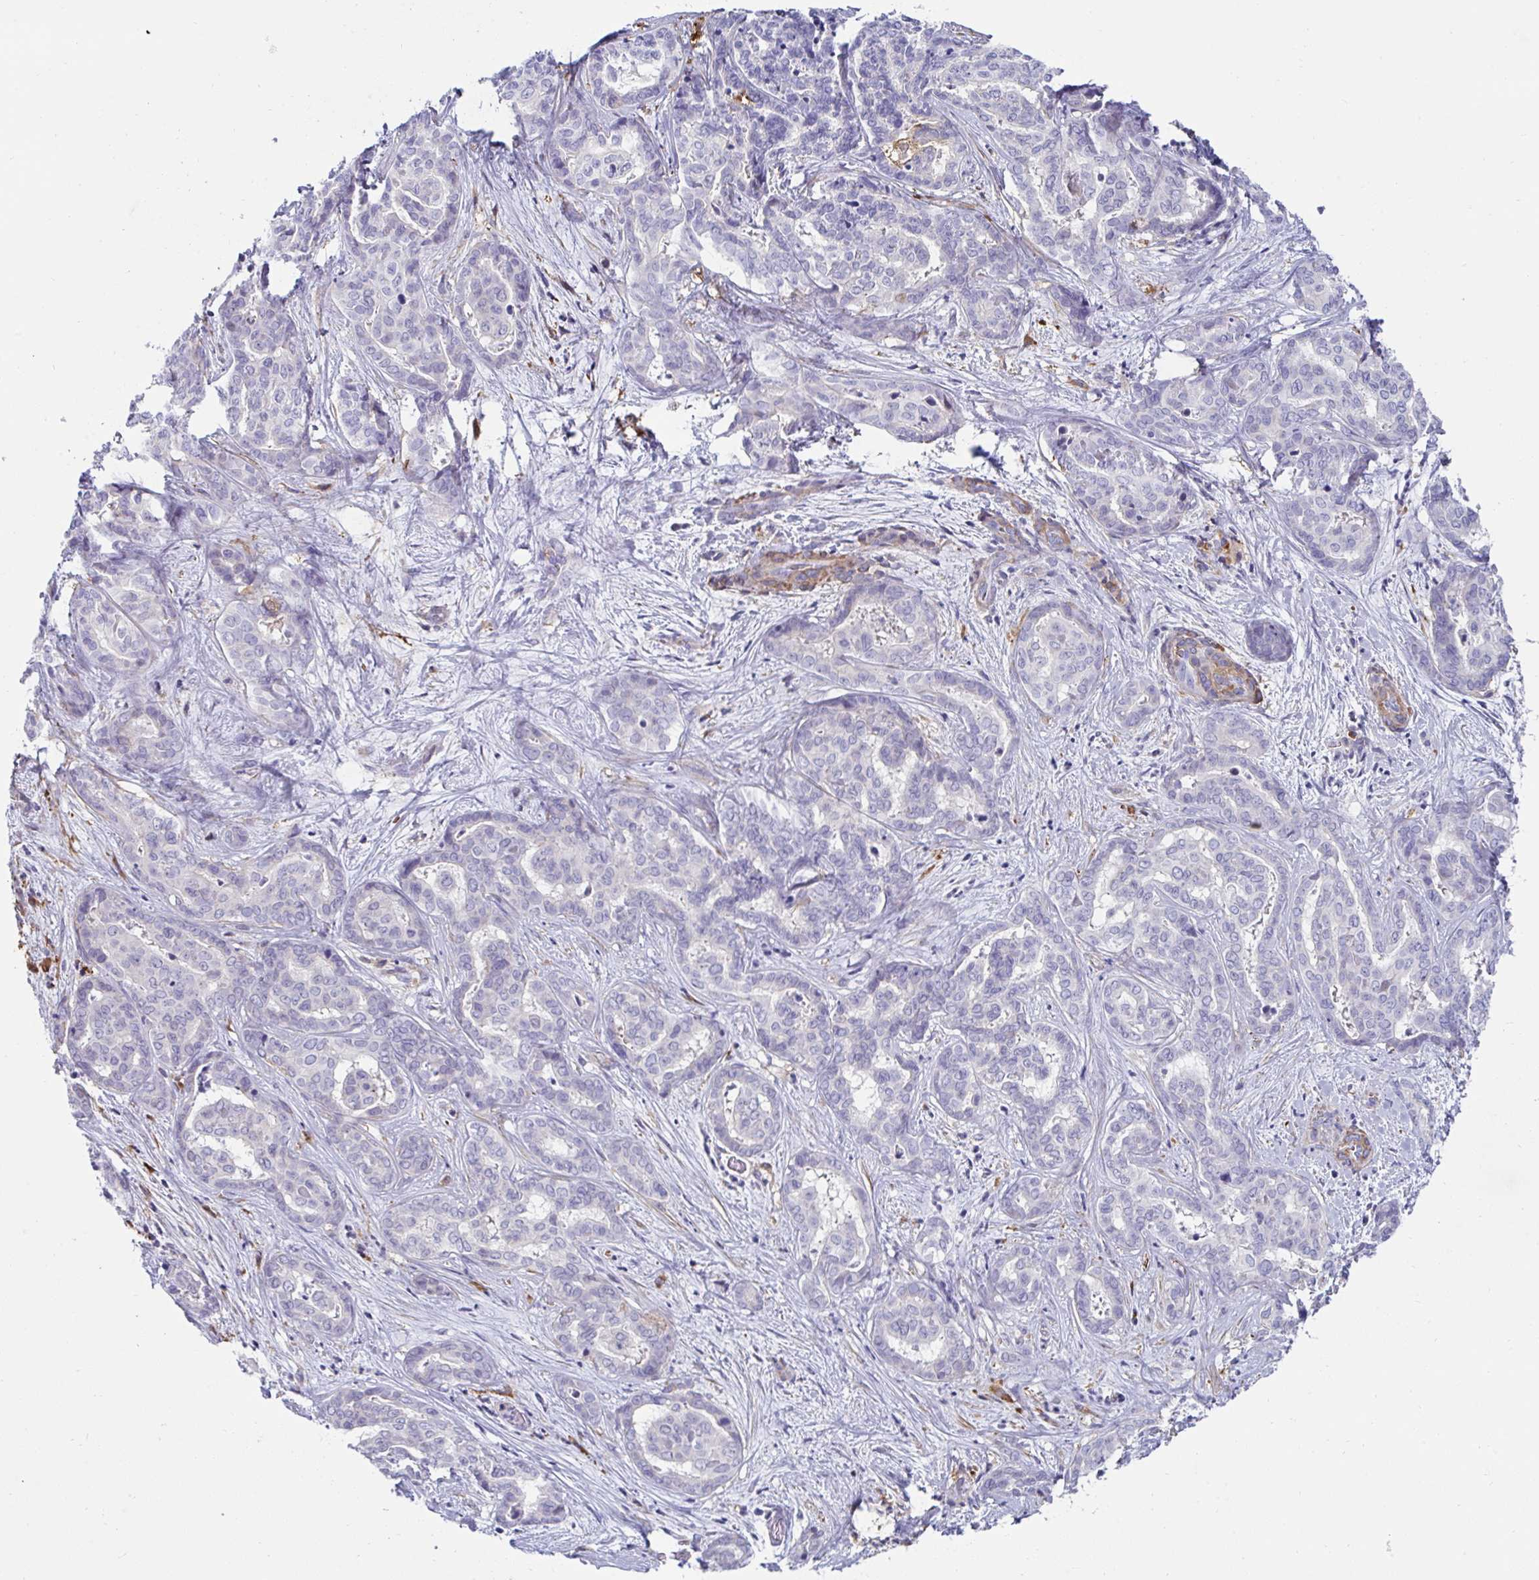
{"staining": {"intensity": "negative", "quantity": "none", "location": "none"}, "tissue": "liver cancer", "cell_type": "Tumor cells", "image_type": "cancer", "snomed": [{"axis": "morphology", "description": "Cholangiocarcinoma"}, {"axis": "topography", "description": "Liver"}], "caption": "There is no significant positivity in tumor cells of liver cancer.", "gene": "FBXL13", "patient": {"sex": "female", "age": 64}}